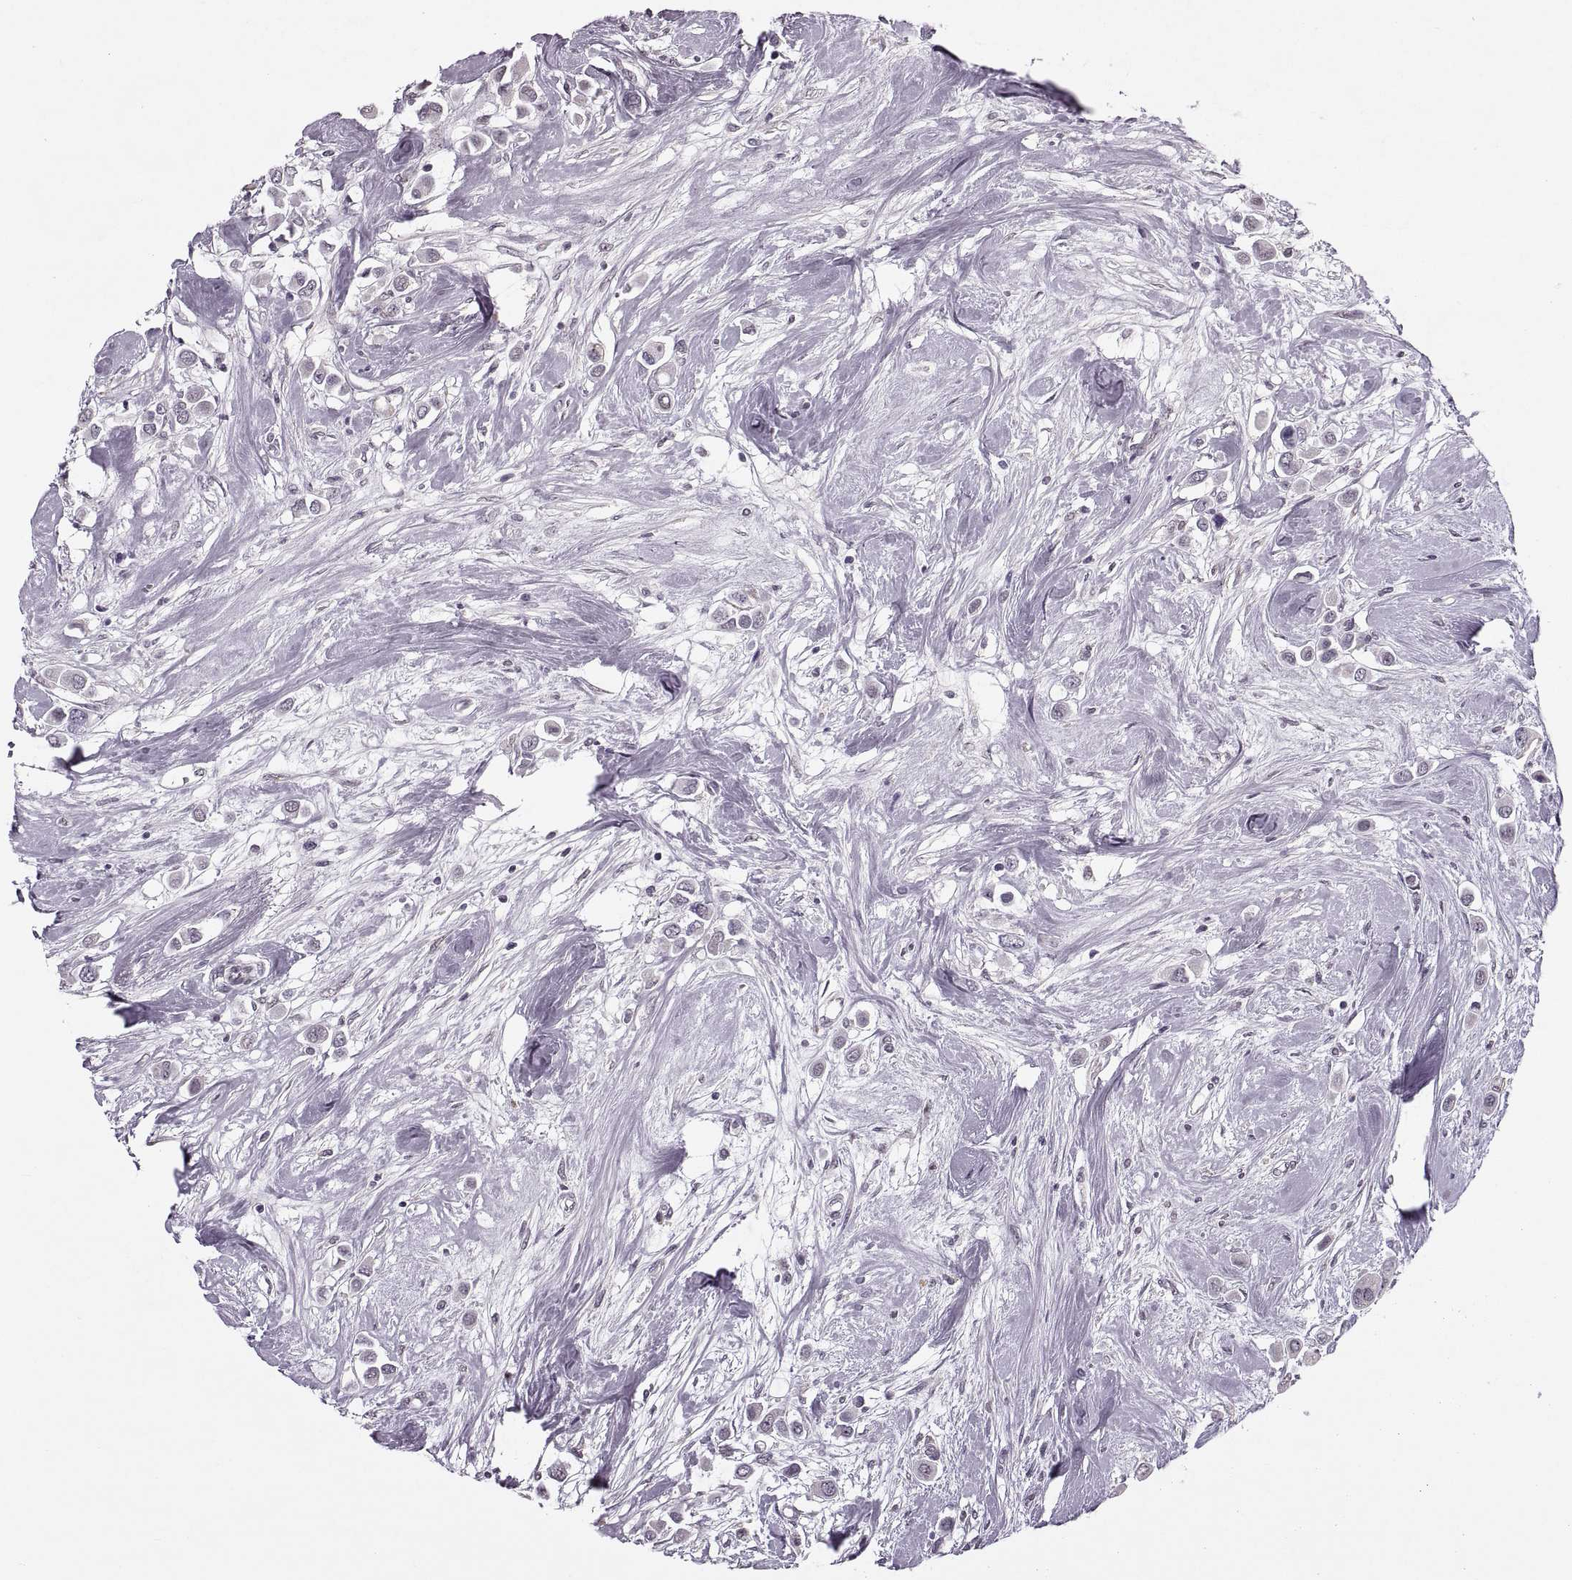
{"staining": {"intensity": "negative", "quantity": "none", "location": "none"}, "tissue": "breast cancer", "cell_type": "Tumor cells", "image_type": "cancer", "snomed": [{"axis": "morphology", "description": "Duct carcinoma"}, {"axis": "topography", "description": "Breast"}], "caption": "Immunohistochemical staining of human breast cancer (intraductal carcinoma) displays no significant positivity in tumor cells. (Brightfield microscopy of DAB (3,3'-diaminobenzidine) immunohistochemistry at high magnification).", "gene": "PRSS37", "patient": {"sex": "female", "age": 61}}